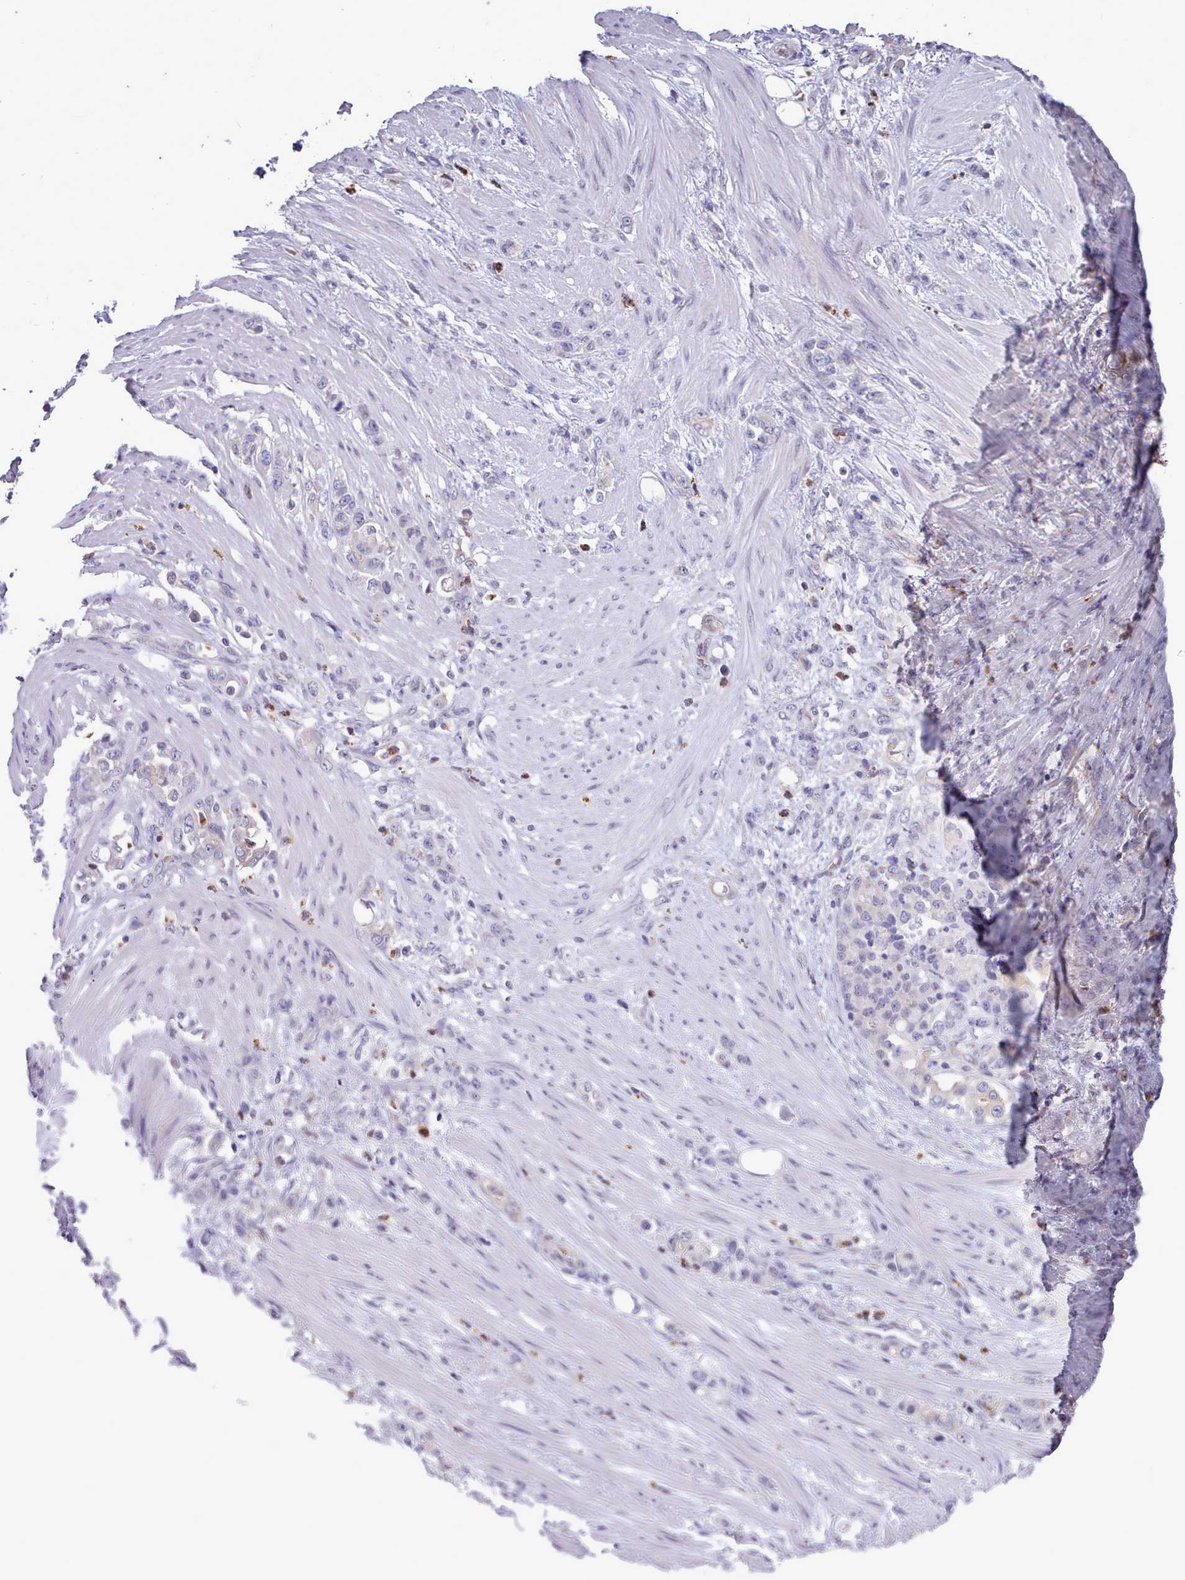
{"staining": {"intensity": "negative", "quantity": "none", "location": "none"}, "tissue": "stomach cancer", "cell_type": "Tumor cells", "image_type": "cancer", "snomed": [{"axis": "morphology", "description": "Normal tissue, NOS"}, {"axis": "morphology", "description": "Adenocarcinoma, NOS"}, {"axis": "topography", "description": "Stomach"}], "caption": "DAB (3,3'-diaminobenzidine) immunohistochemical staining of adenocarcinoma (stomach) shows no significant expression in tumor cells. (Stains: DAB (3,3'-diaminobenzidine) immunohistochemistry with hematoxylin counter stain, Microscopy: brightfield microscopy at high magnification).", "gene": "KCTD16", "patient": {"sex": "female", "age": 79}}